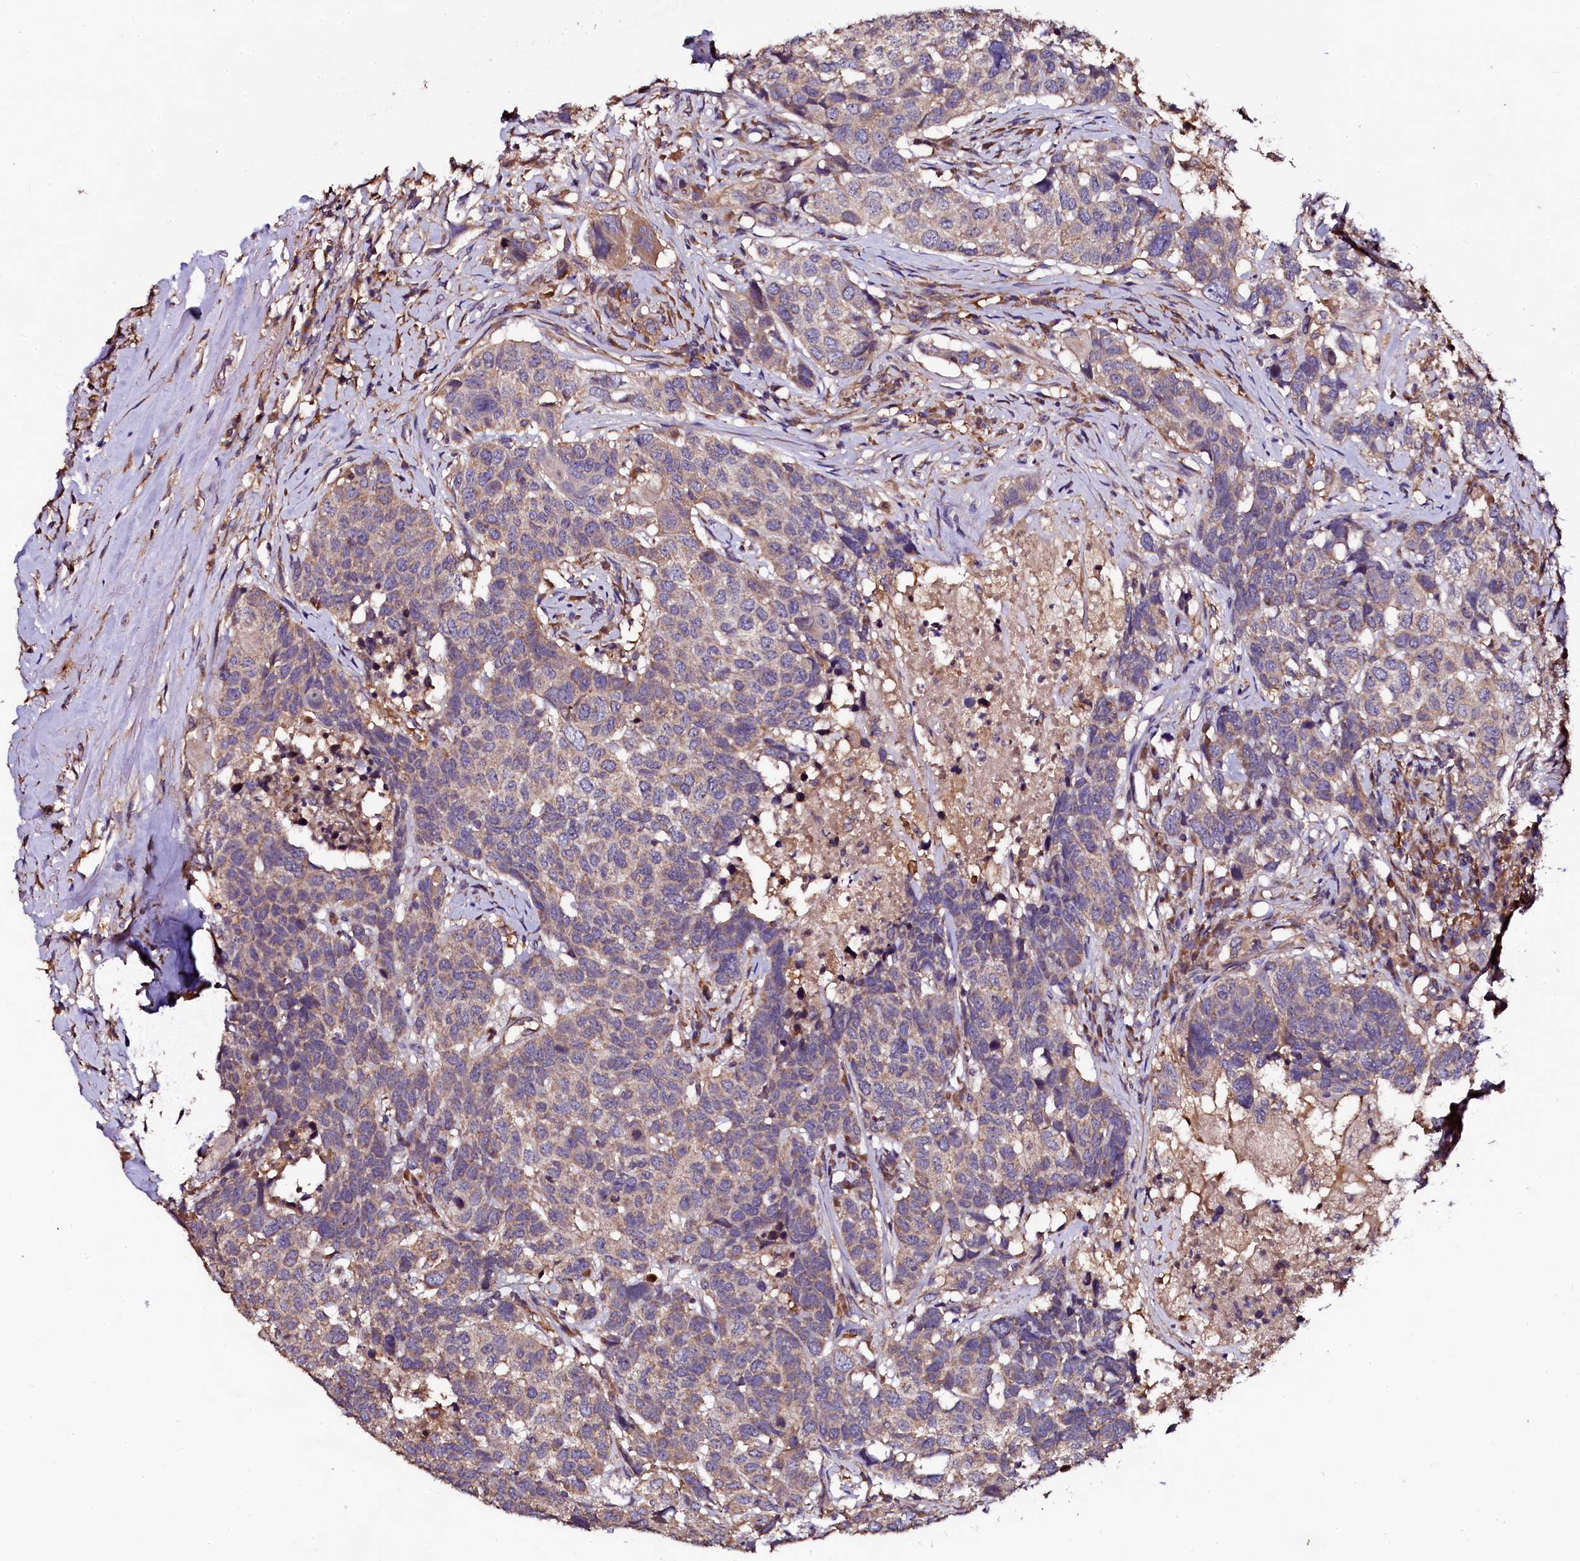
{"staining": {"intensity": "moderate", "quantity": "<25%", "location": "cytoplasmic/membranous"}, "tissue": "head and neck cancer", "cell_type": "Tumor cells", "image_type": "cancer", "snomed": [{"axis": "morphology", "description": "Squamous cell carcinoma, NOS"}, {"axis": "topography", "description": "Head-Neck"}], "caption": "Head and neck cancer (squamous cell carcinoma) stained for a protein shows moderate cytoplasmic/membranous positivity in tumor cells. (Brightfield microscopy of DAB IHC at high magnification).", "gene": "APPL2", "patient": {"sex": "male", "age": 66}}